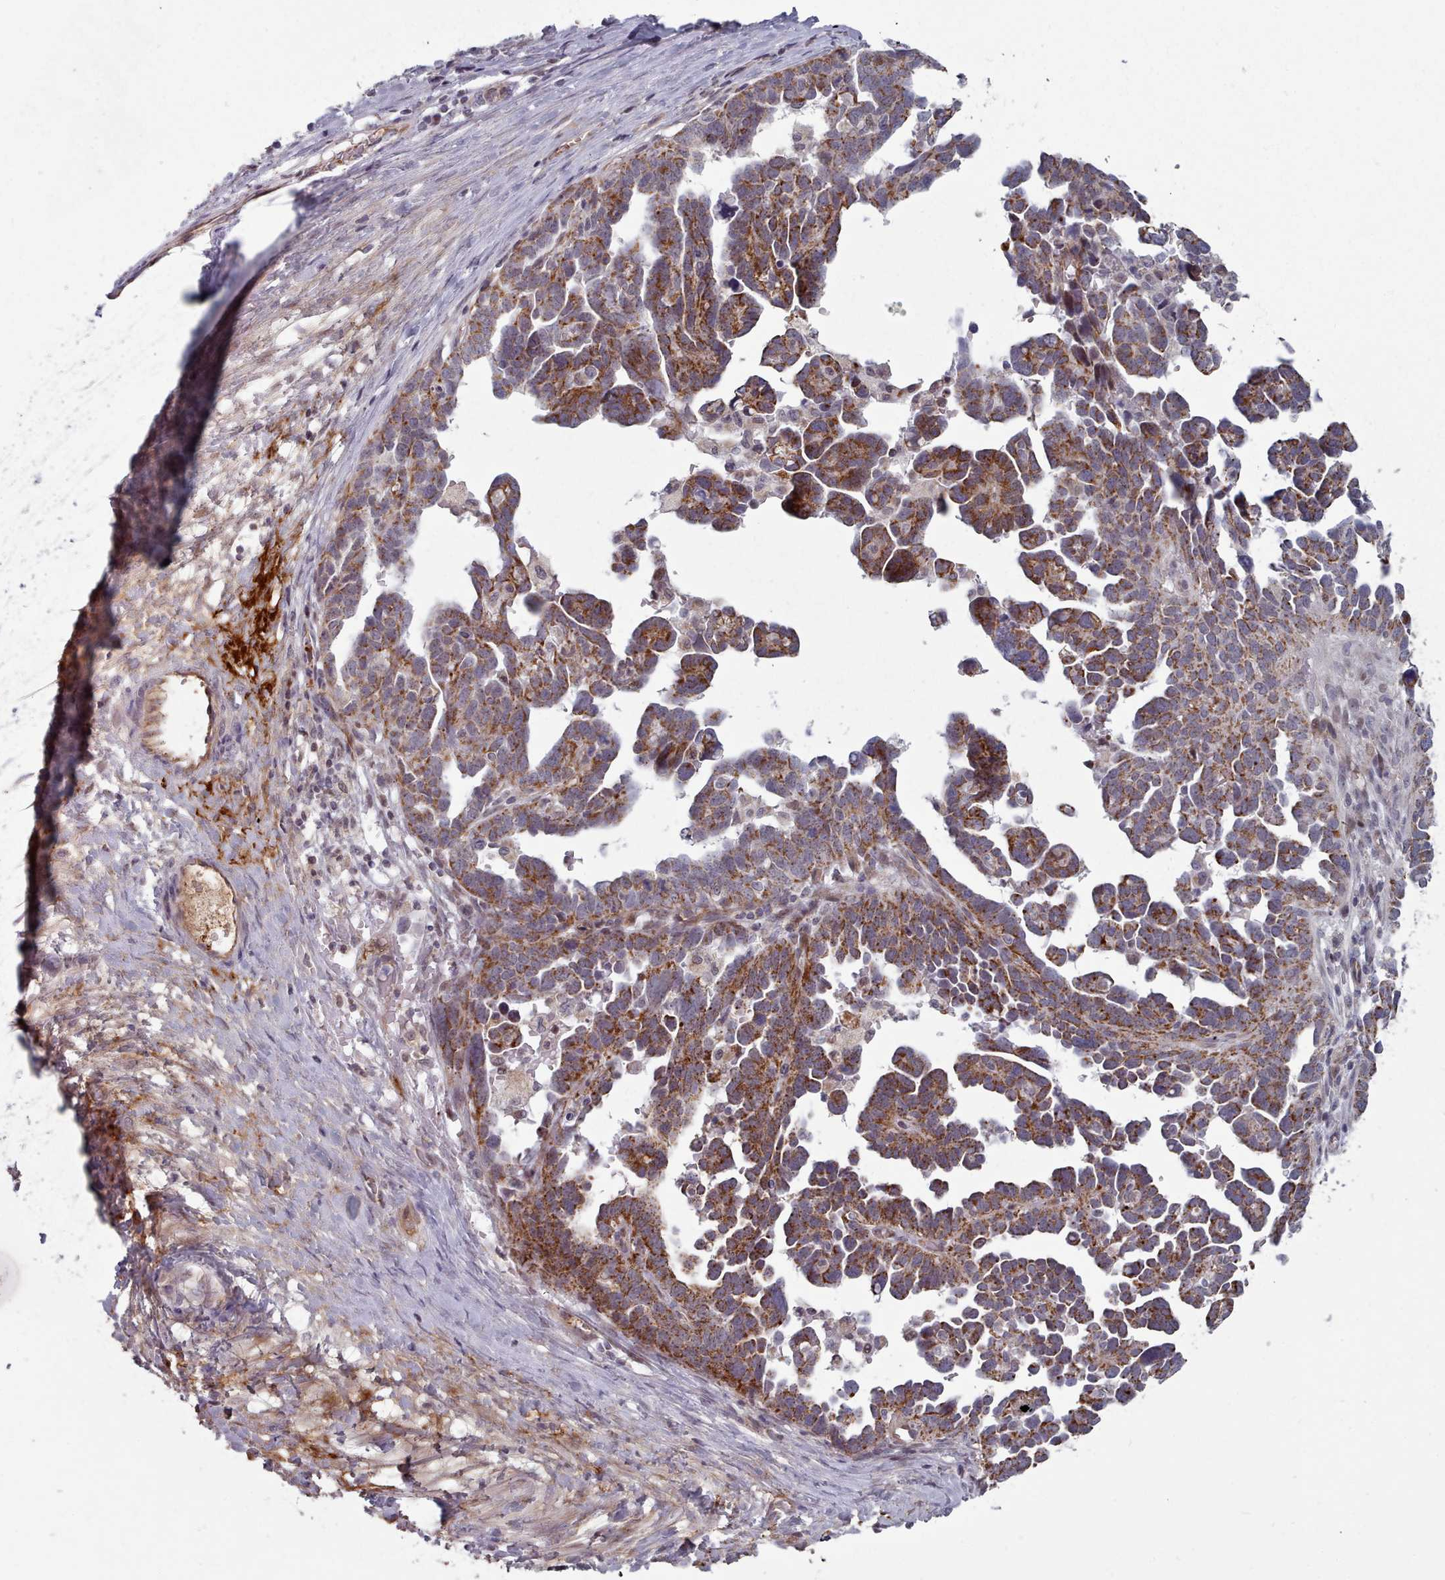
{"staining": {"intensity": "strong", "quantity": ">75%", "location": "cytoplasmic/membranous"}, "tissue": "ovarian cancer", "cell_type": "Tumor cells", "image_type": "cancer", "snomed": [{"axis": "morphology", "description": "Cystadenocarcinoma, serous, NOS"}, {"axis": "topography", "description": "Ovary"}], "caption": "A brown stain highlights strong cytoplasmic/membranous staining of a protein in human ovarian serous cystadenocarcinoma tumor cells.", "gene": "TRARG1", "patient": {"sex": "female", "age": 54}}